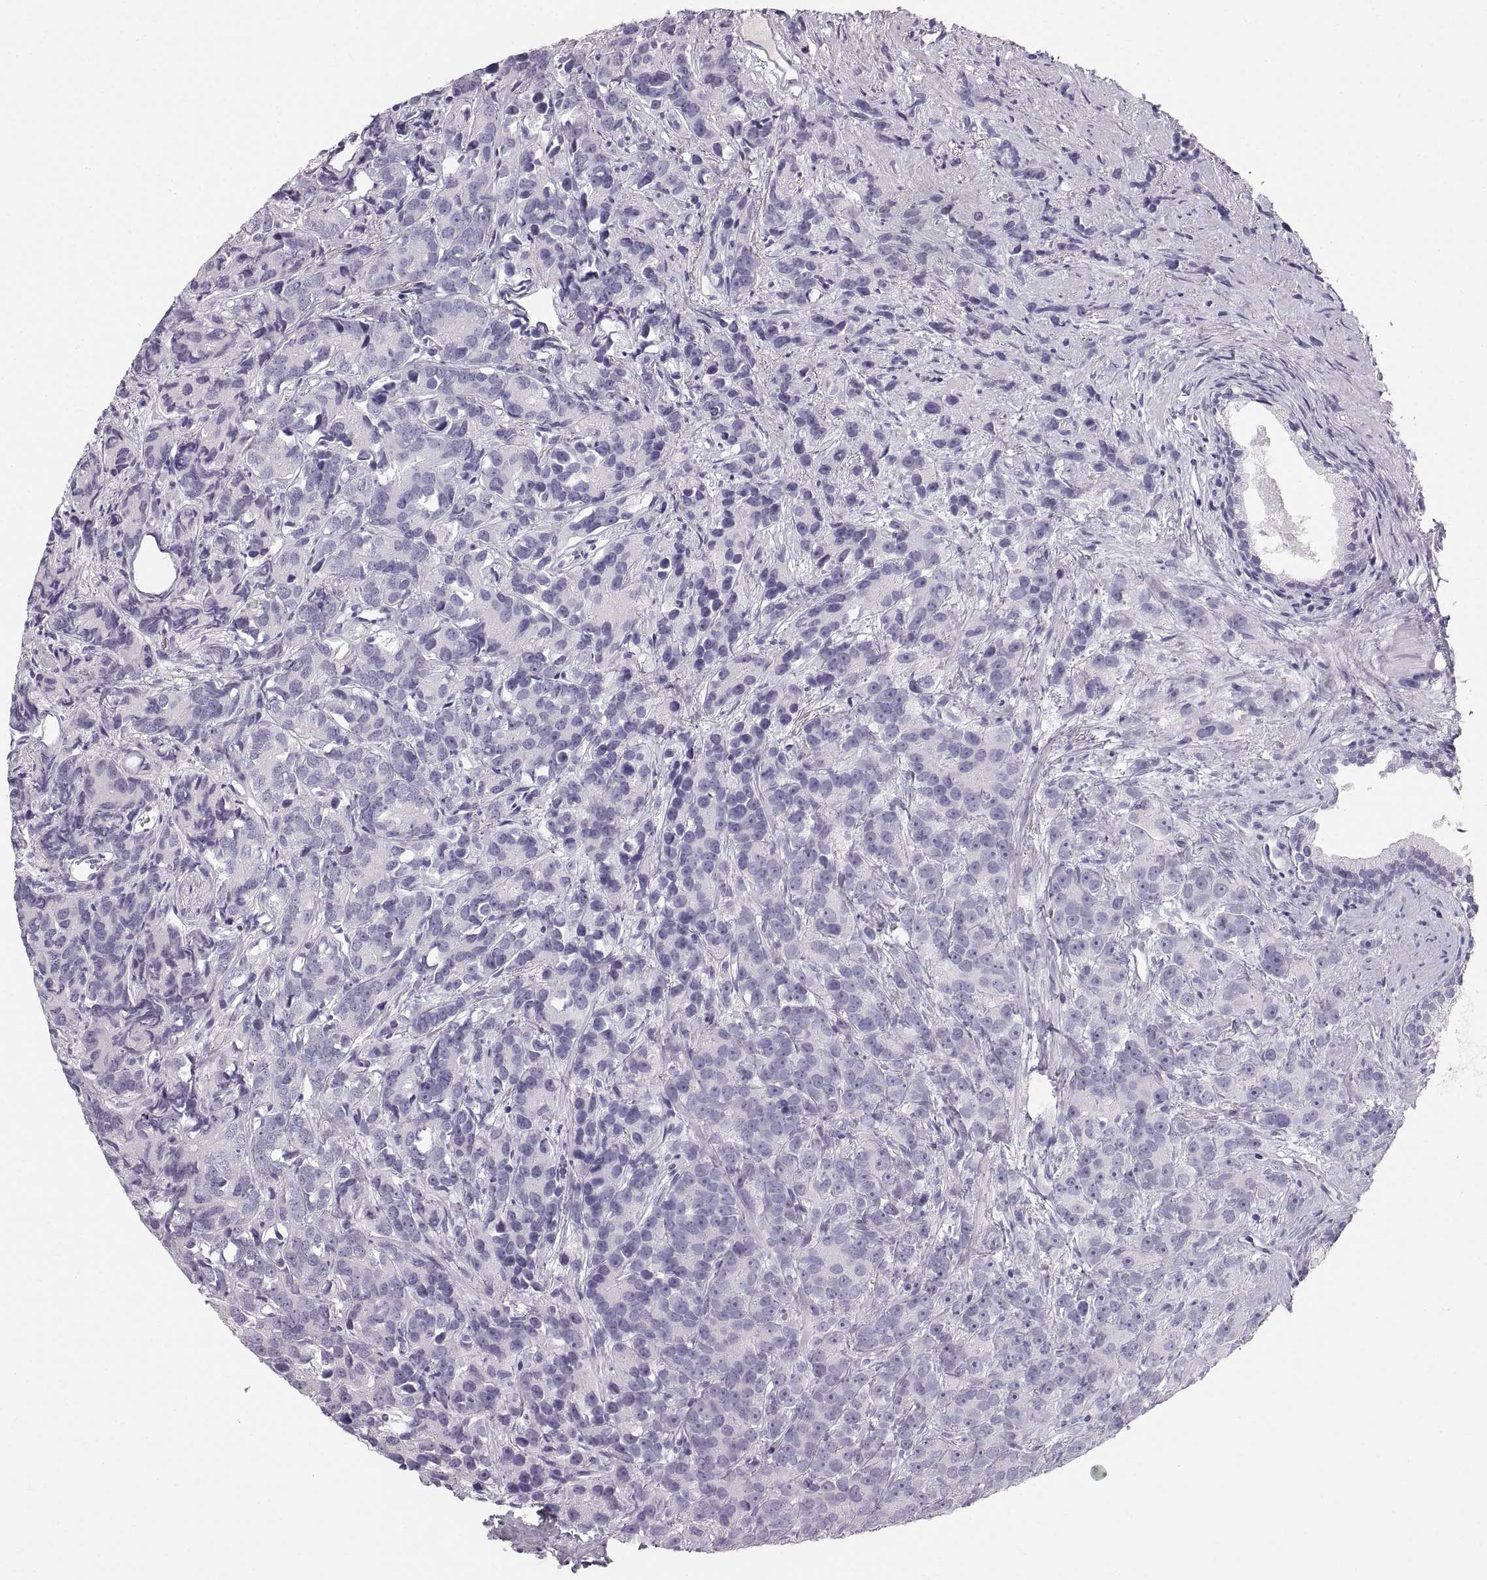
{"staining": {"intensity": "negative", "quantity": "none", "location": "none"}, "tissue": "prostate cancer", "cell_type": "Tumor cells", "image_type": "cancer", "snomed": [{"axis": "morphology", "description": "Adenocarcinoma, High grade"}, {"axis": "topography", "description": "Prostate"}], "caption": "Image shows no protein staining in tumor cells of prostate high-grade adenocarcinoma tissue.", "gene": "CRYAA", "patient": {"sex": "male", "age": 90}}